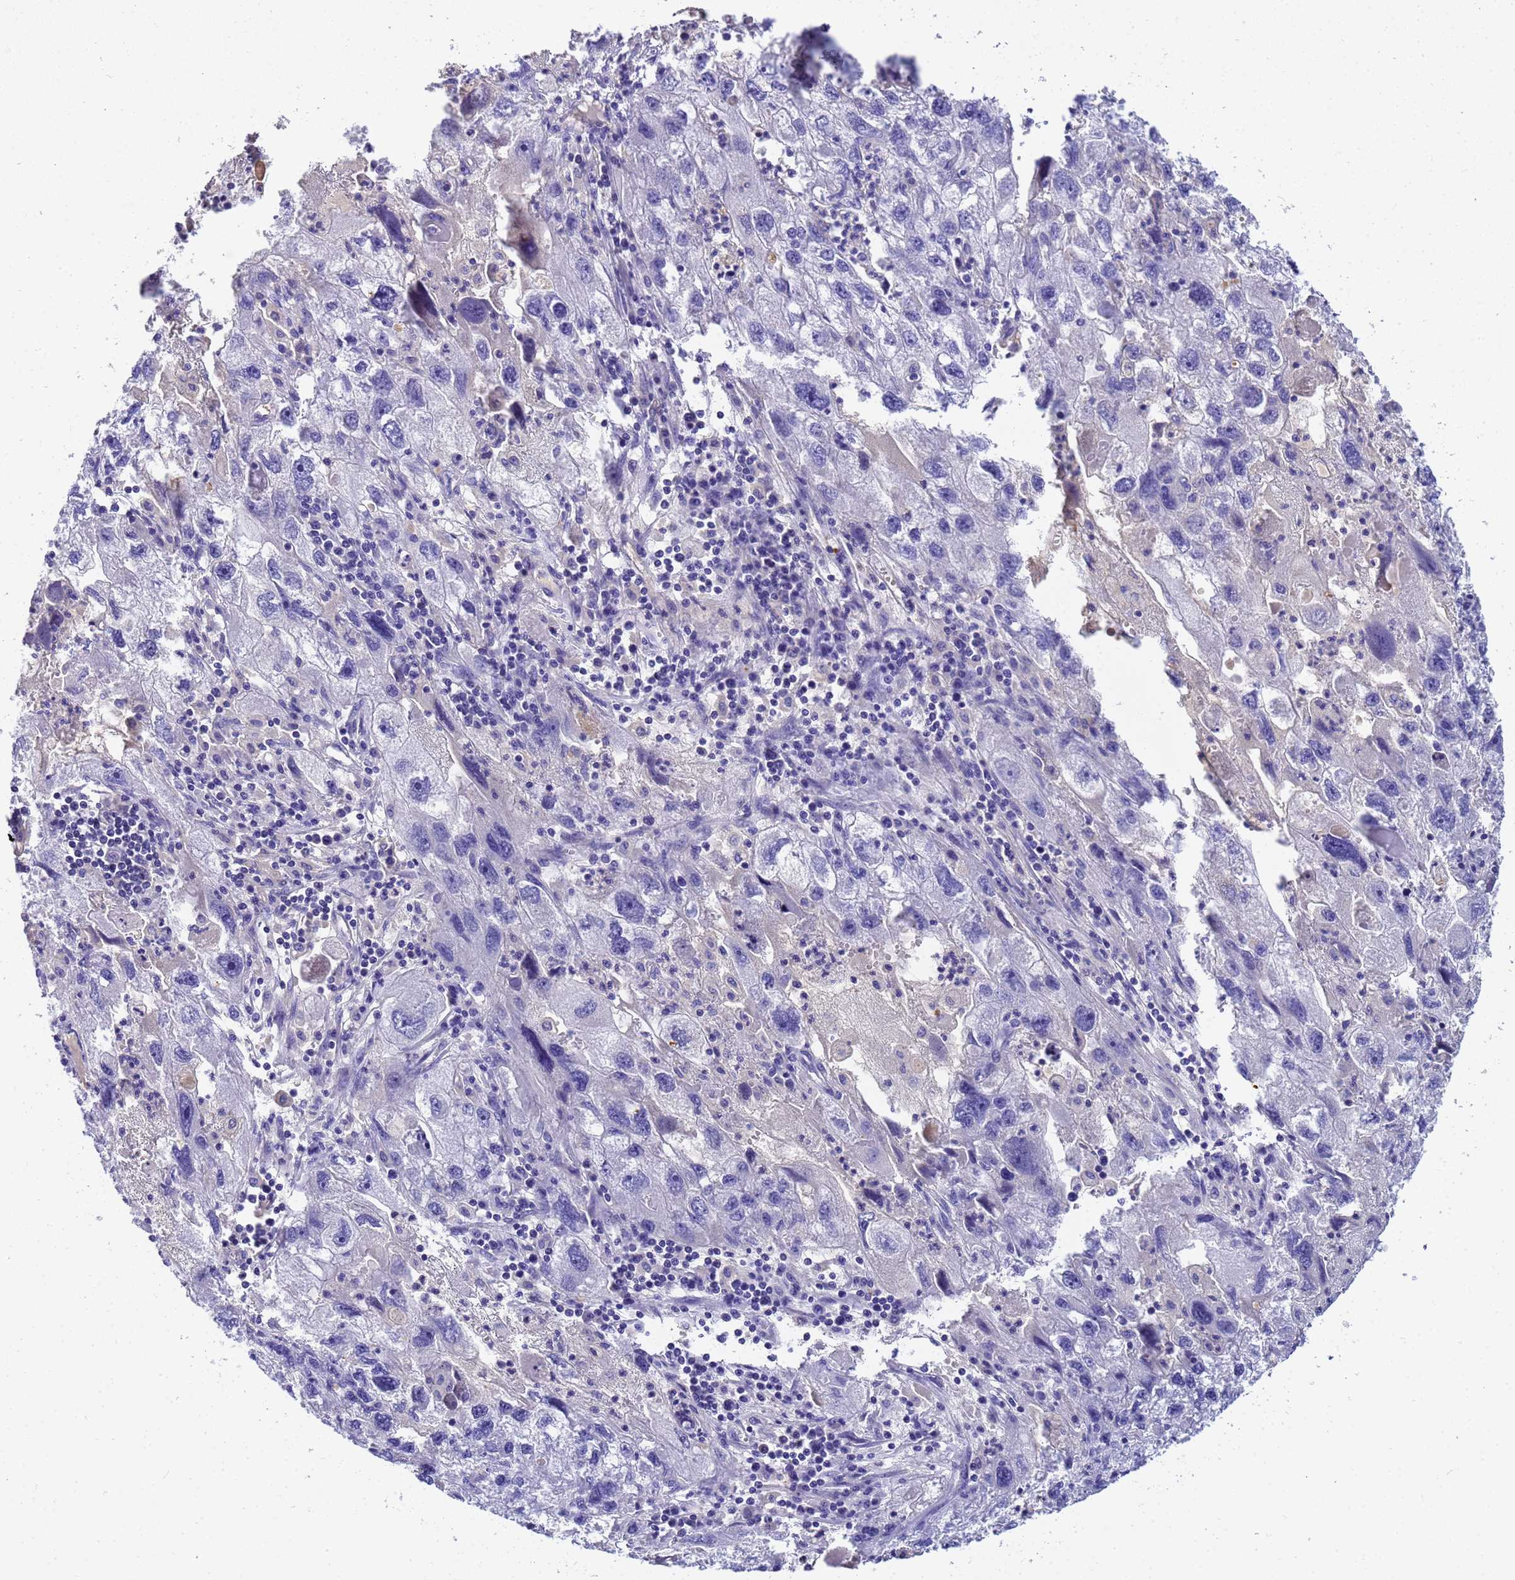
{"staining": {"intensity": "negative", "quantity": "none", "location": "none"}, "tissue": "endometrial cancer", "cell_type": "Tumor cells", "image_type": "cancer", "snomed": [{"axis": "morphology", "description": "Adenocarcinoma, NOS"}, {"axis": "topography", "description": "Endometrium"}], "caption": "Tumor cells are negative for brown protein staining in endometrial adenocarcinoma.", "gene": "TBCD", "patient": {"sex": "female", "age": 49}}